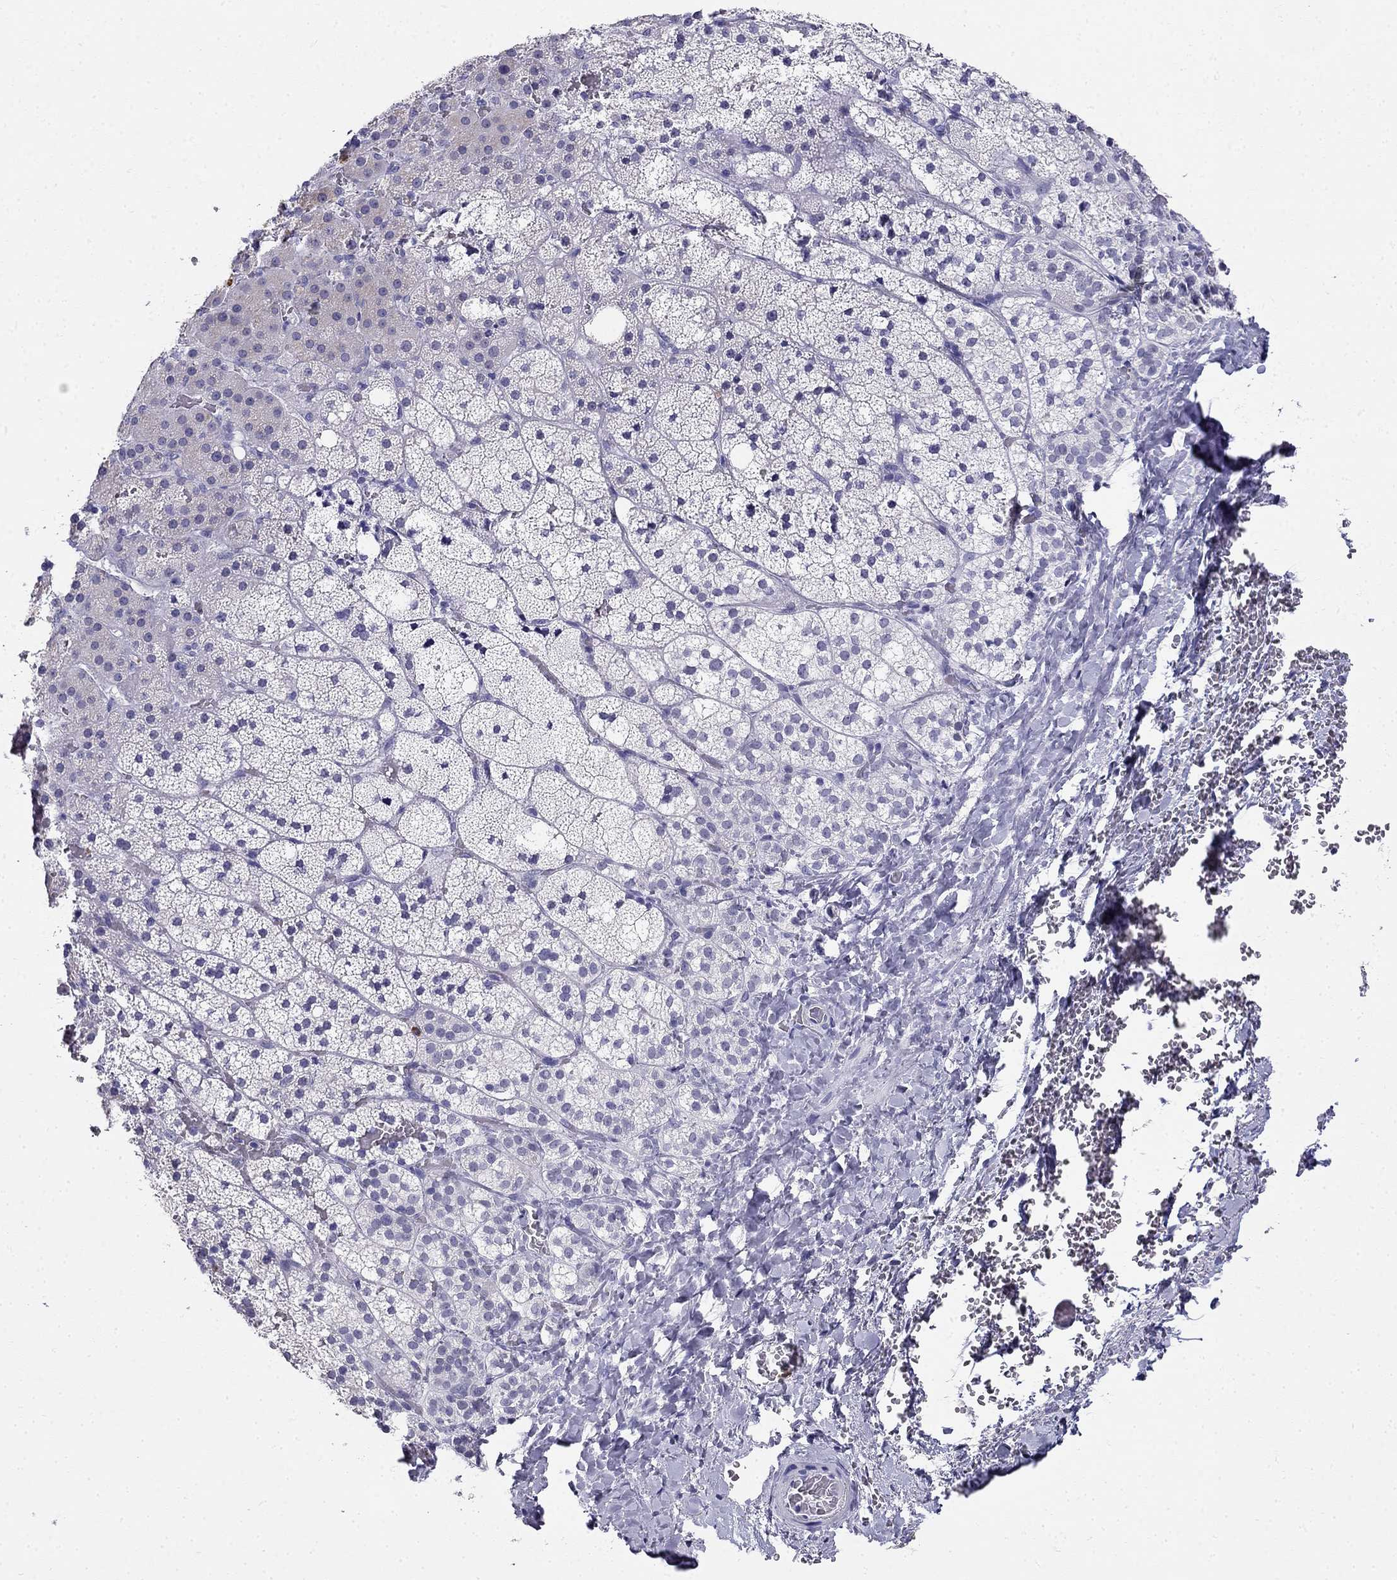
{"staining": {"intensity": "negative", "quantity": "none", "location": "none"}, "tissue": "adrenal gland", "cell_type": "Glandular cells", "image_type": "normal", "snomed": [{"axis": "morphology", "description": "Normal tissue, NOS"}, {"axis": "topography", "description": "Adrenal gland"}], "caption": "Glandular cells show no significant expression in unremarkable adrenal gland. (Immunohistochemistry, brightfield microscopy, high magnification).", "gene": "PPP1R36", "patient": {"sex": "male", "age": 53}}